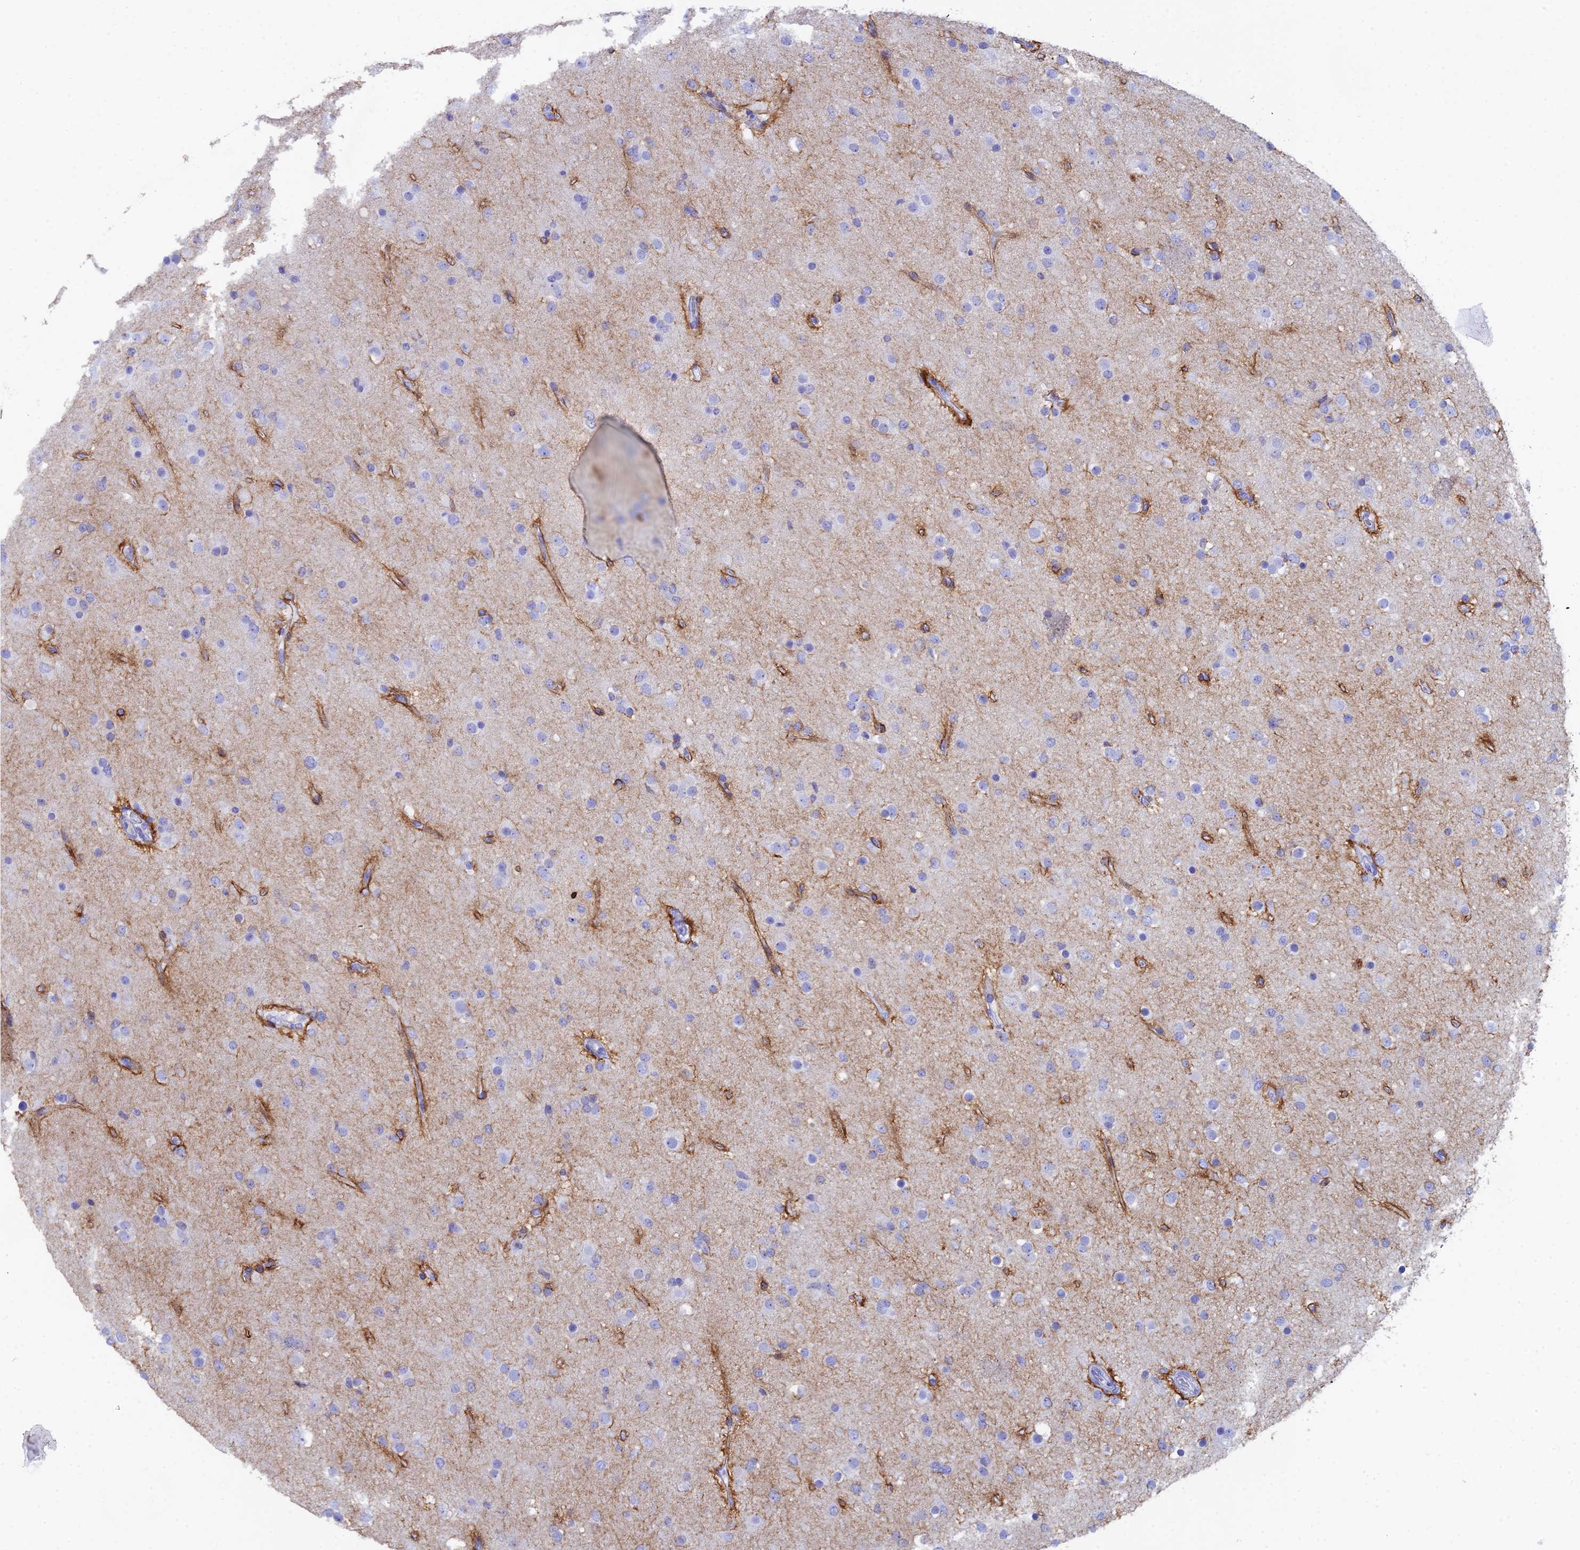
{"staining": {"intensity": "negative", "quantity": "none", "location": "none"}, "tissue": "glioma", "cell_type": "Tumor cells", "image_type": "cancer", "snomed": [{"axis": "morphology", "description": "Glioma, malignant, Low grade"}, {"axis": "topography", "description": "Brain"}], "caption": "Immunohistochemistry image of malignant glioma (low-grade) stained for a protein (brown), which reveals no staining in tumor cells.", "gene": "REG1A", "patient": {"sex": "male", "age": 65}}